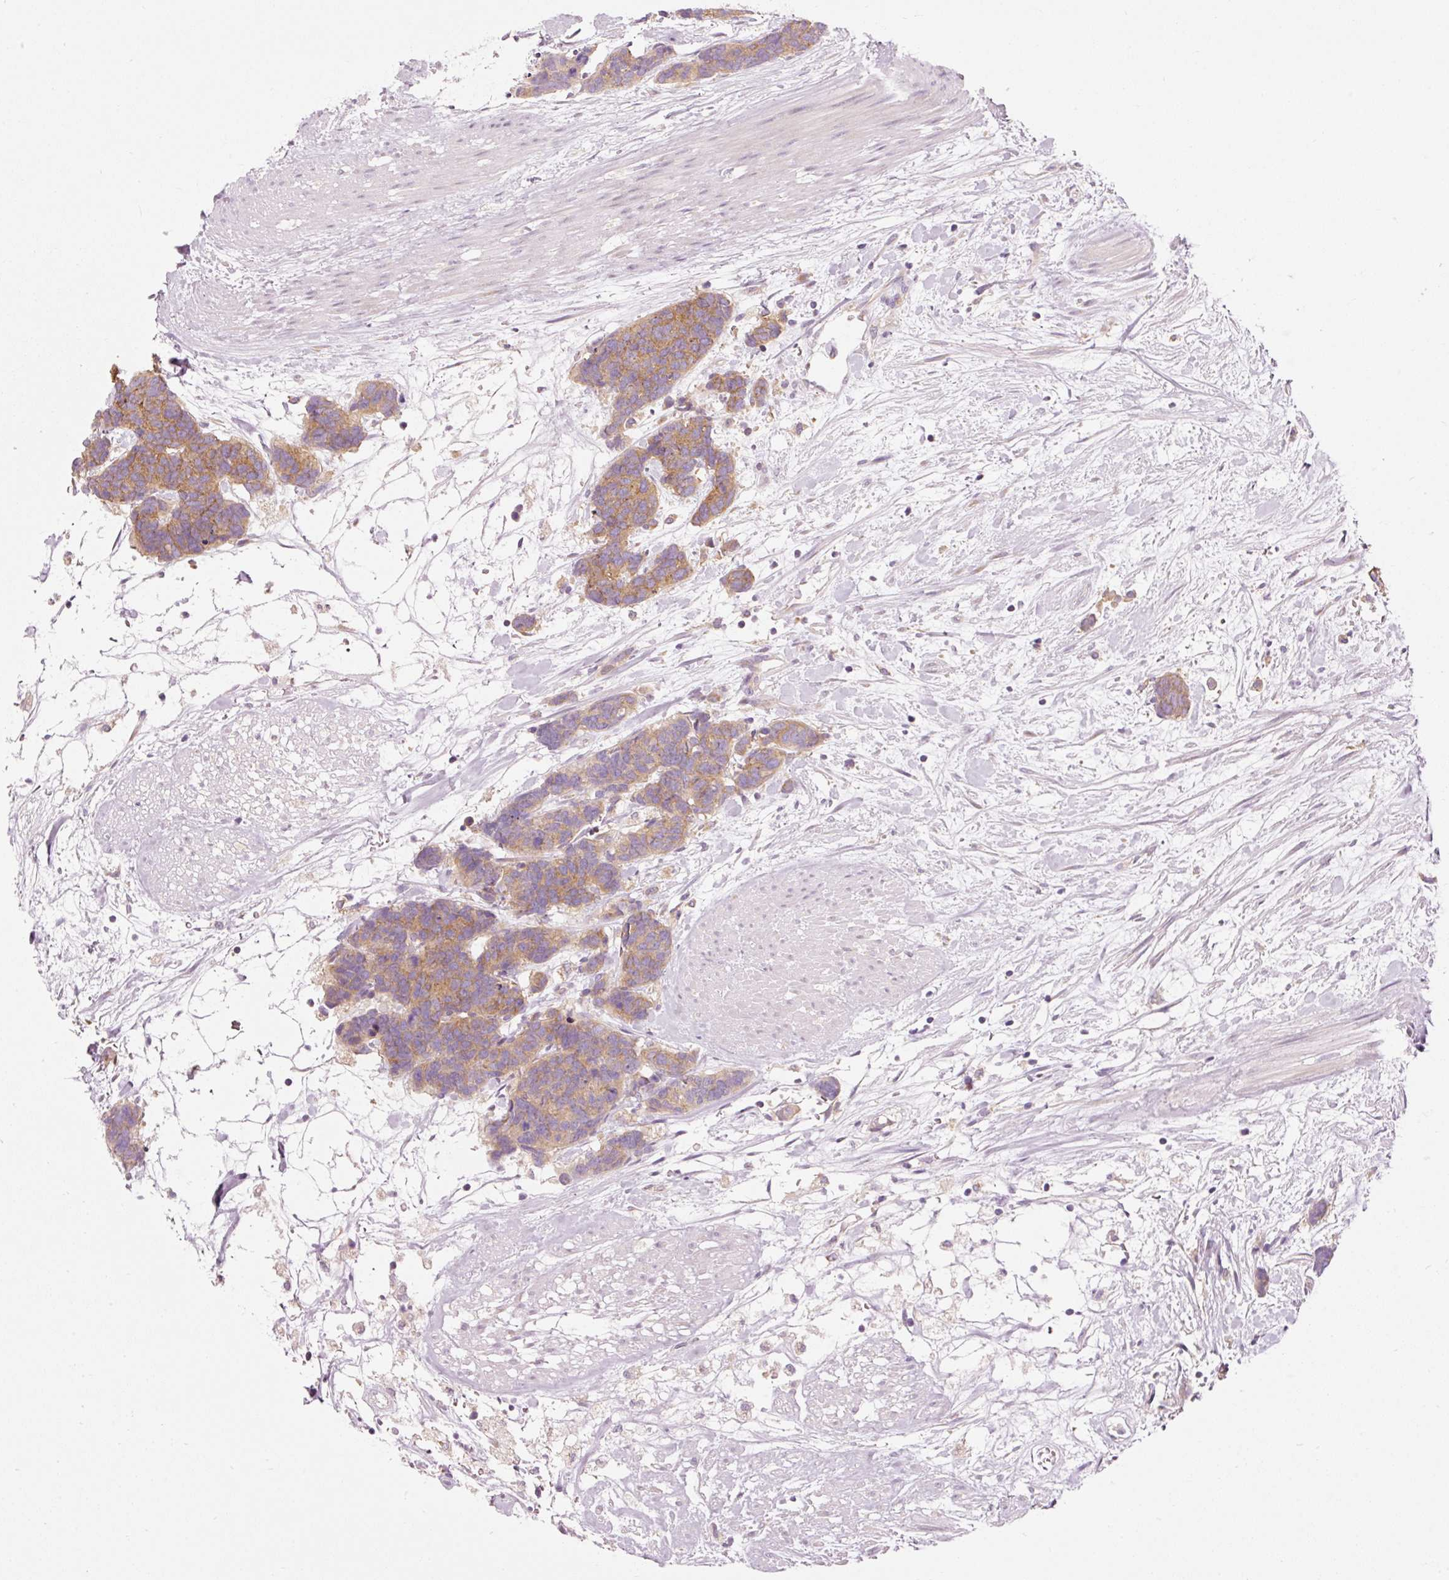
{"staining": {"intensity": "moderate", "quantity": ">75%", "location": "cytoplasmic/membranous"}, "tissue": "carcinoid", "cell_type": "Tumor cells", "image_type": "cancer", "snomed": [{"axis": "morphology", "description": "Carcinoma, NOS"}, {"axis": "morphology", "description": "Carcinoid, malignant, NOS"}, {"axis": "topography", "description": "Urinary bladder"}], "caption": "Protein analysis of carcinoma tissue shows moderate cytoplasmic/membranous staining in about >75% of tumor cells.", "gene": "NAPA", "patient": {"sex": "male", "age": 57}}